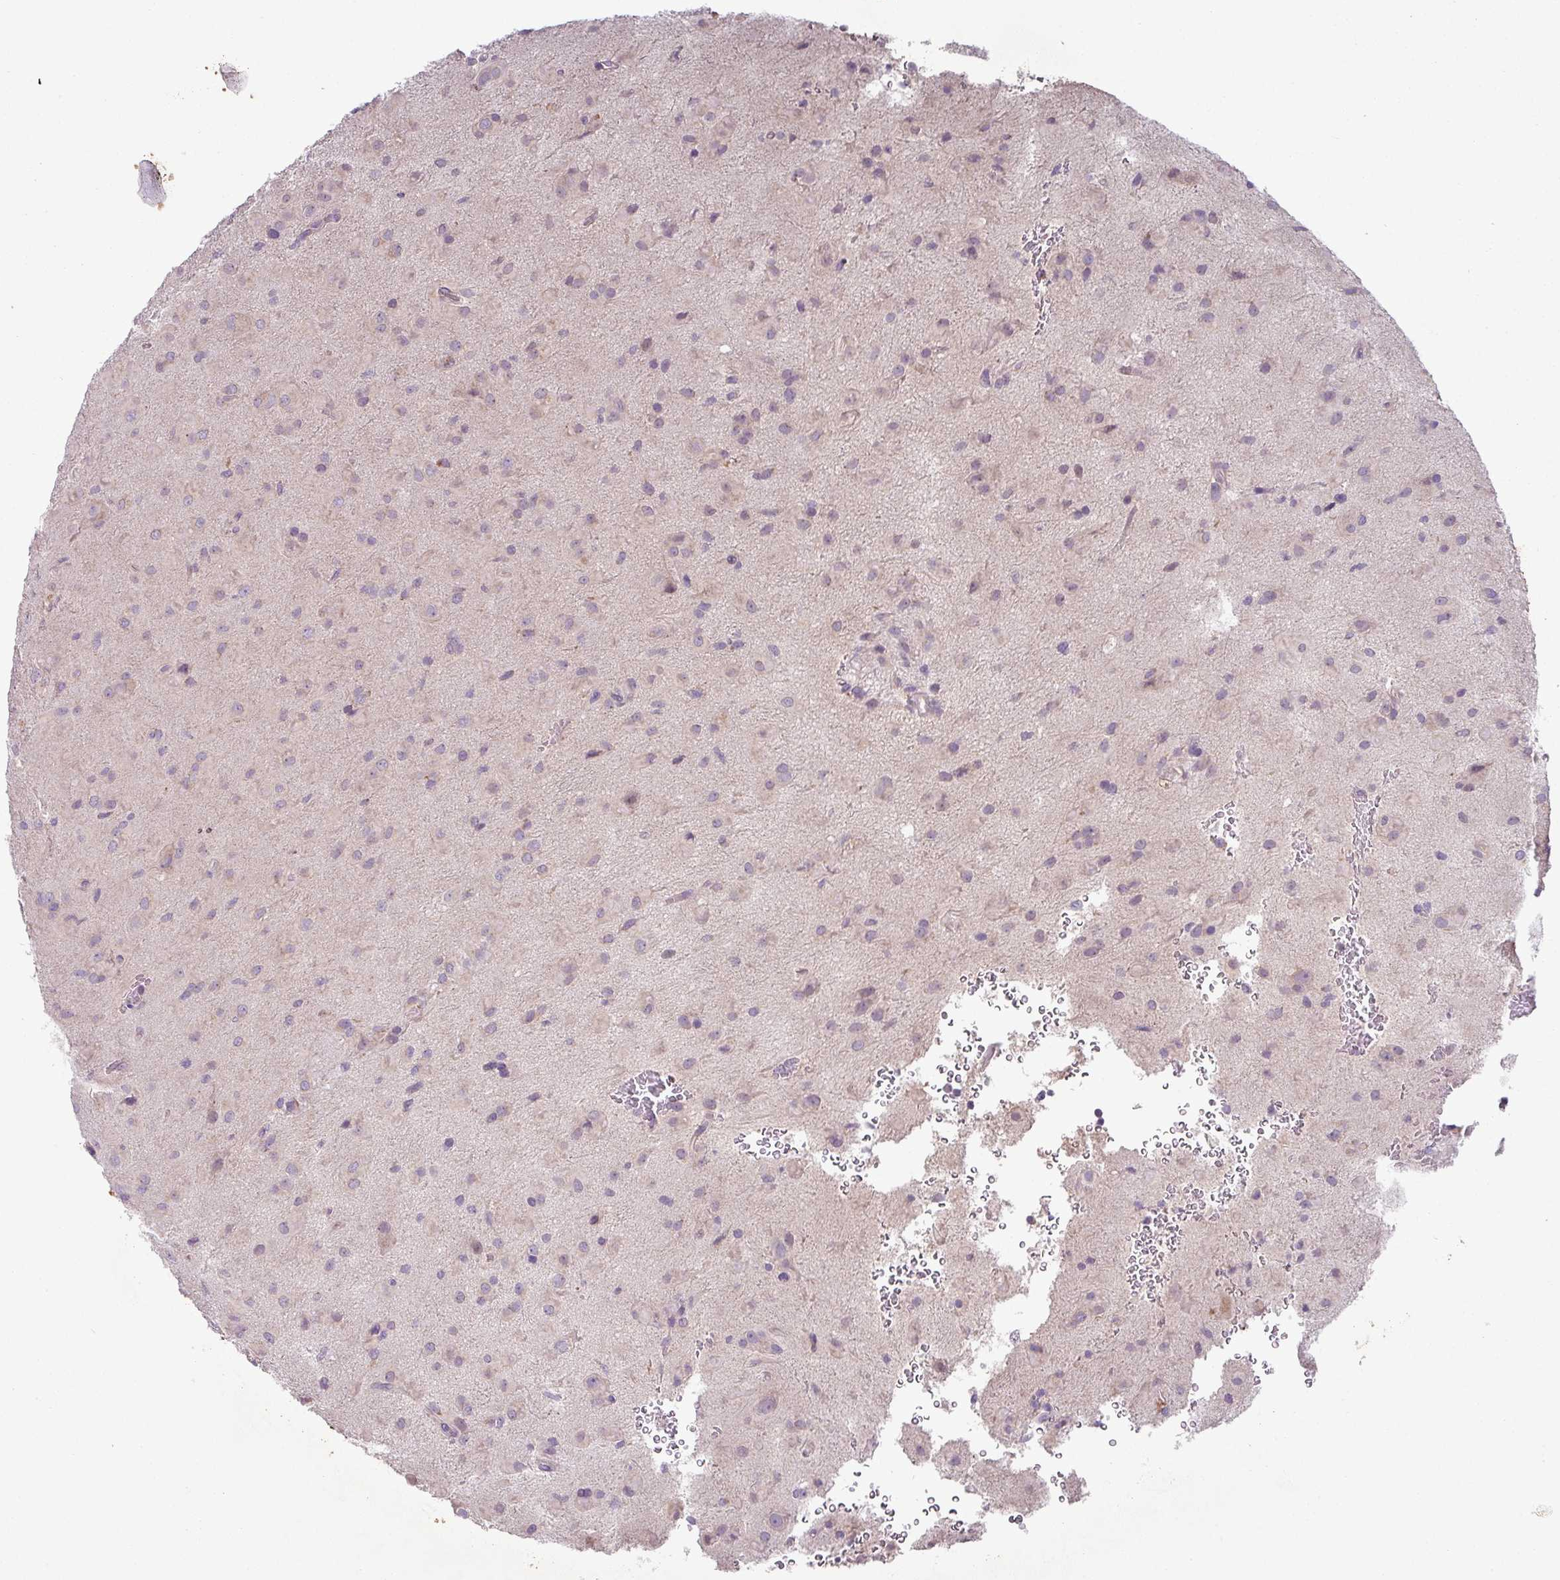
{"staining": {"intensity": "negative", "quantity": "none", "location": "none"}, "tissue": "glioma", "cell_type": "Tumor cells", "image_type": "cancer", "snomed": [{"axis": "morphology", "description": "Glioma, malignant, Low grade"}, {"axis": "topography", "description": "Brain"}], "caption": "Histopathology image shows no significant protein expression in tumor cells of malignant low-grade glioma.", "gene": "LRRC9", "patient": {"sex": "male", "age": 58}}